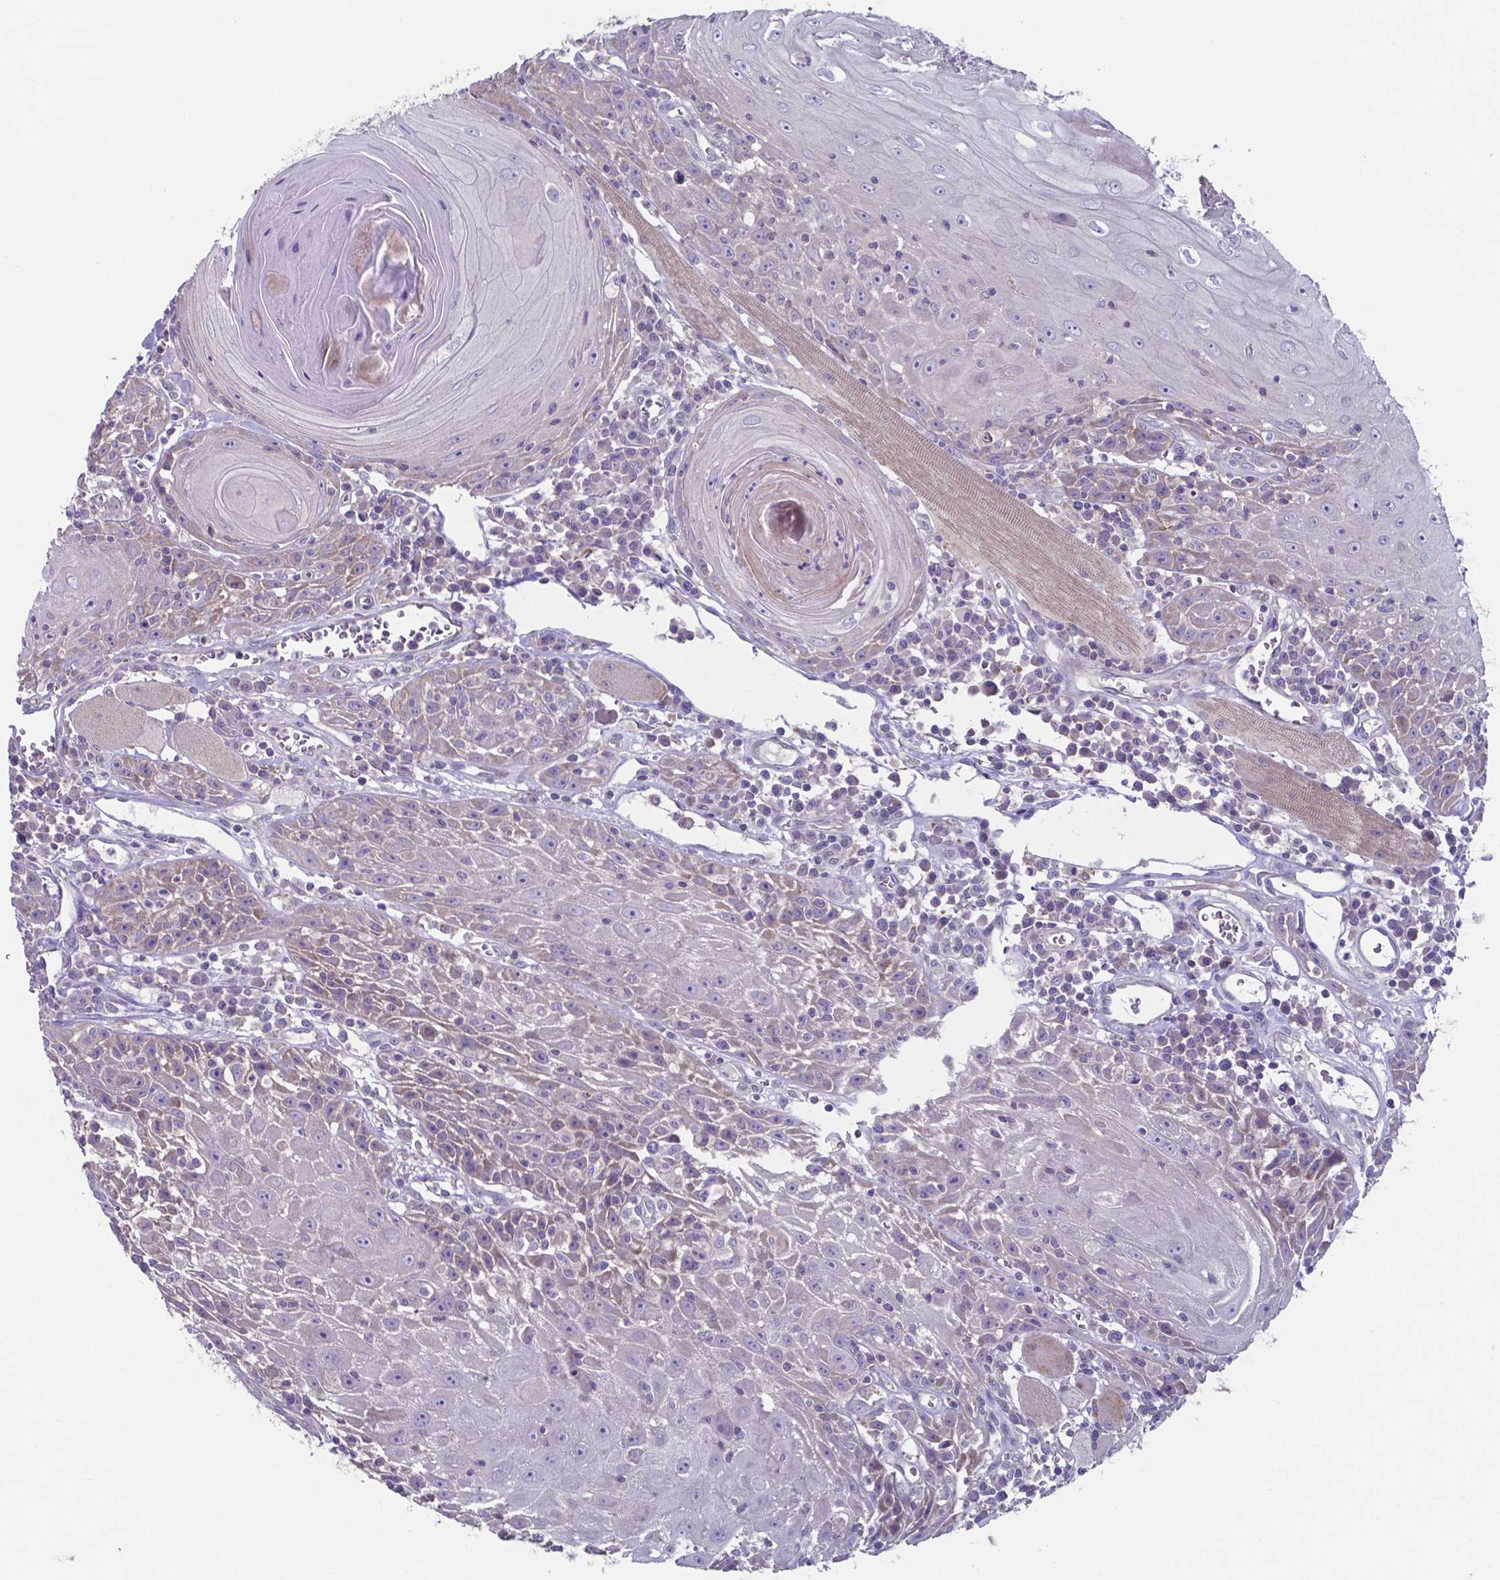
{"staining": {"intensity": "weak", "quantity": "<25%", "location": "cytoplasmic/membranous"}, "tissue": "head and neck cancer", "cell_type": "Tumor cells", "image_type": "cancer", "snomed": [{"axis": "morphology", "description": "Normal tissue, NOS"}, {"axis": "morphology", "description": "Squamous cell carcinoma, NOS"}, {"axis": "topography", "description": "Oral tissue"}, {"axis": "topography", "description": "Head-Neck"}], "caption": "This is a micrograph of immunohistochemistry staining of squamous cell carcinoma (head and neck), which shows no staining in tumor cells.", "gene": "TYRO3", "patient": {"sex": "male", "age": 52}}